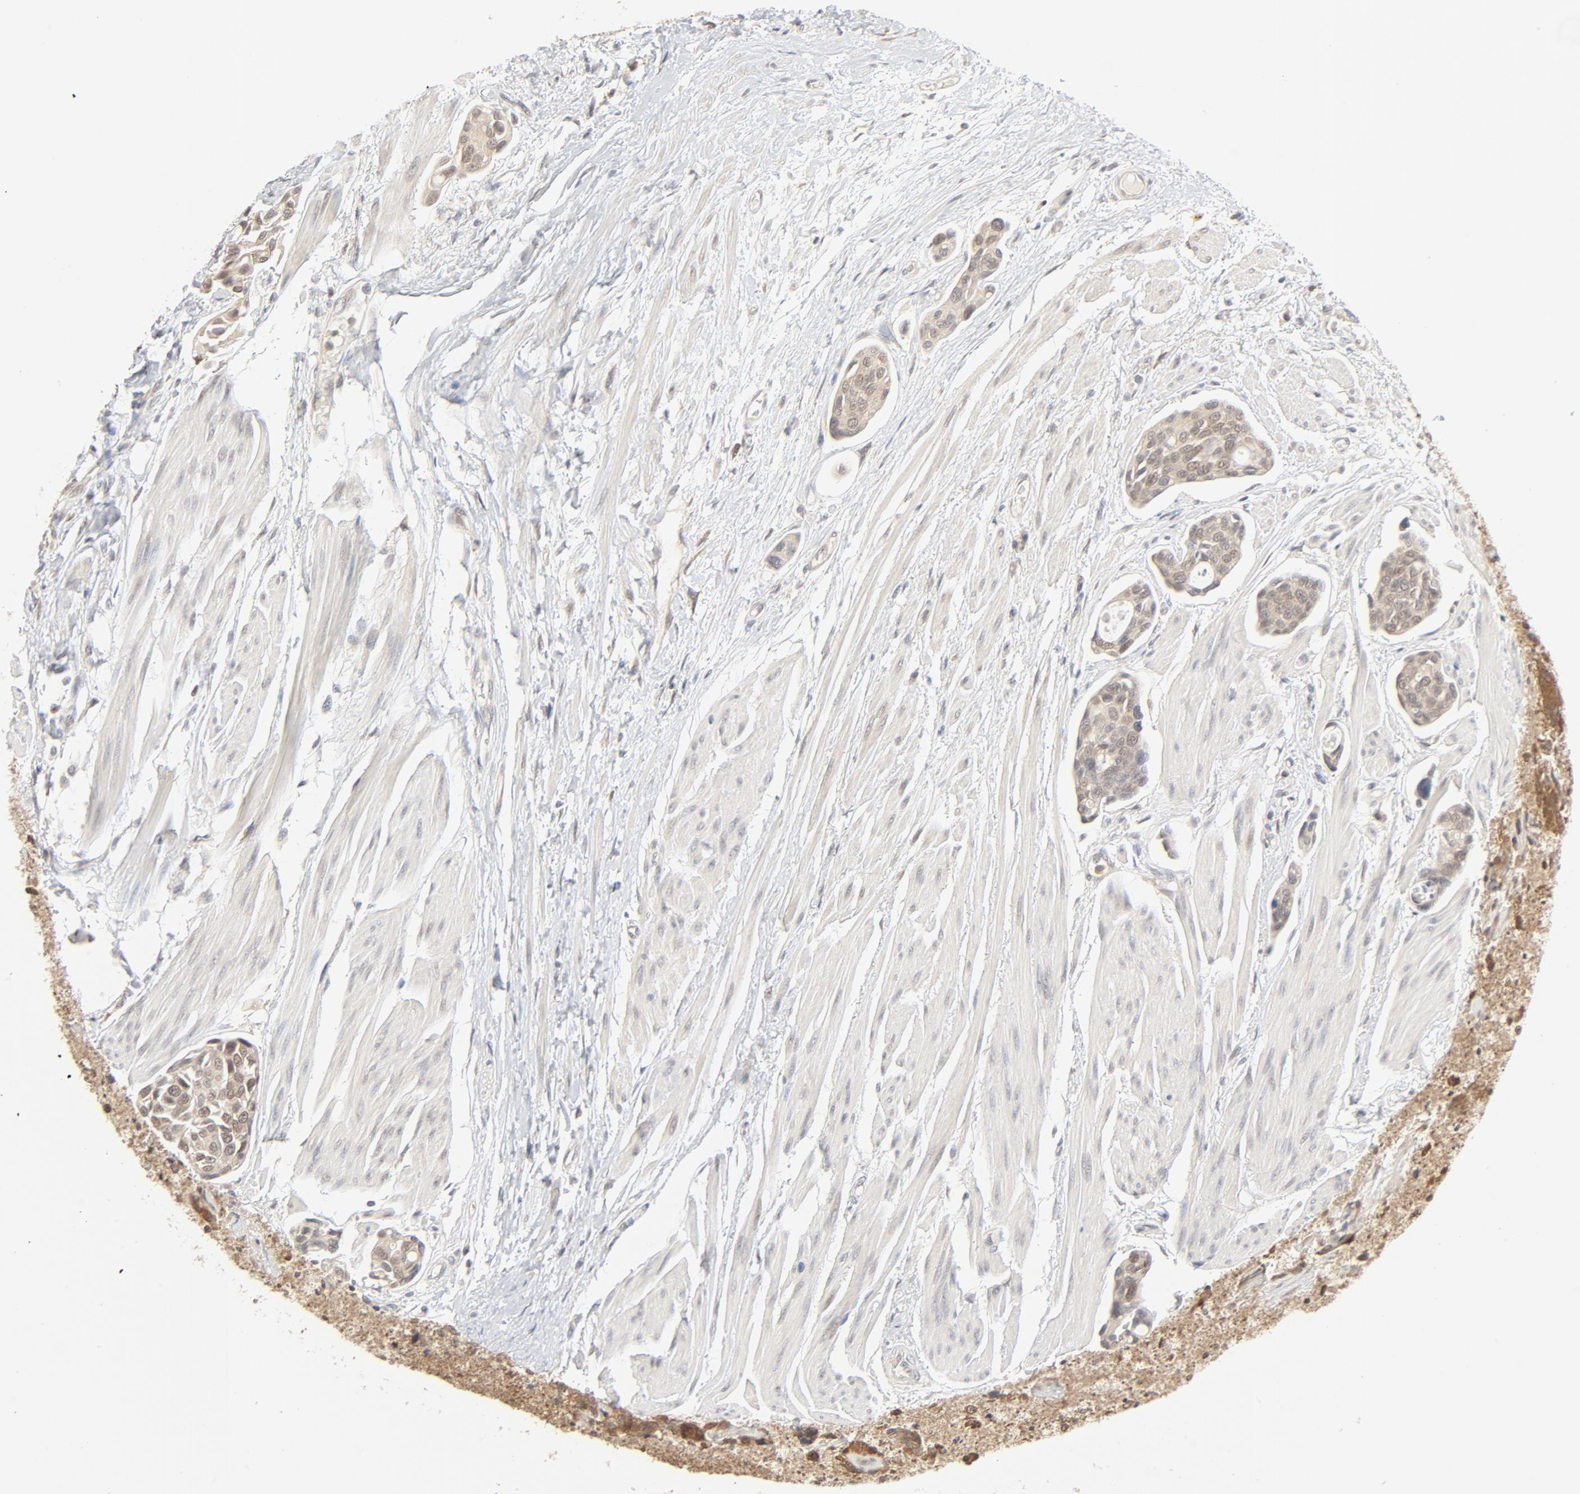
{"staining": {"intensity": "weak", "quantity": ">75%", "location": "cytoplasmic/membranous,nuclear"}, "tissue": "urothelial cancer", "cell_type": "Tumor cells", "image_type": "cancer", "snomed": [{"axis": "morphology", "description": "Urothelial carcinoma, High grade"}, {"axis": "topography", "description": "Urinary bladder"}], "caption": "Tumor cells display low levels of weak cytoplasmic/membranous and nuclear positivity in about >75% of cells in human urothelial cancer. The protein of interest is stained brown, and the nuclei are stained in blue (DAB (3,3'-diaminobenzidine) IHC with brightfield microscopy, high magnification).", "gene": "NEDD8", "patient": {"sex": "male", "age": 78}}